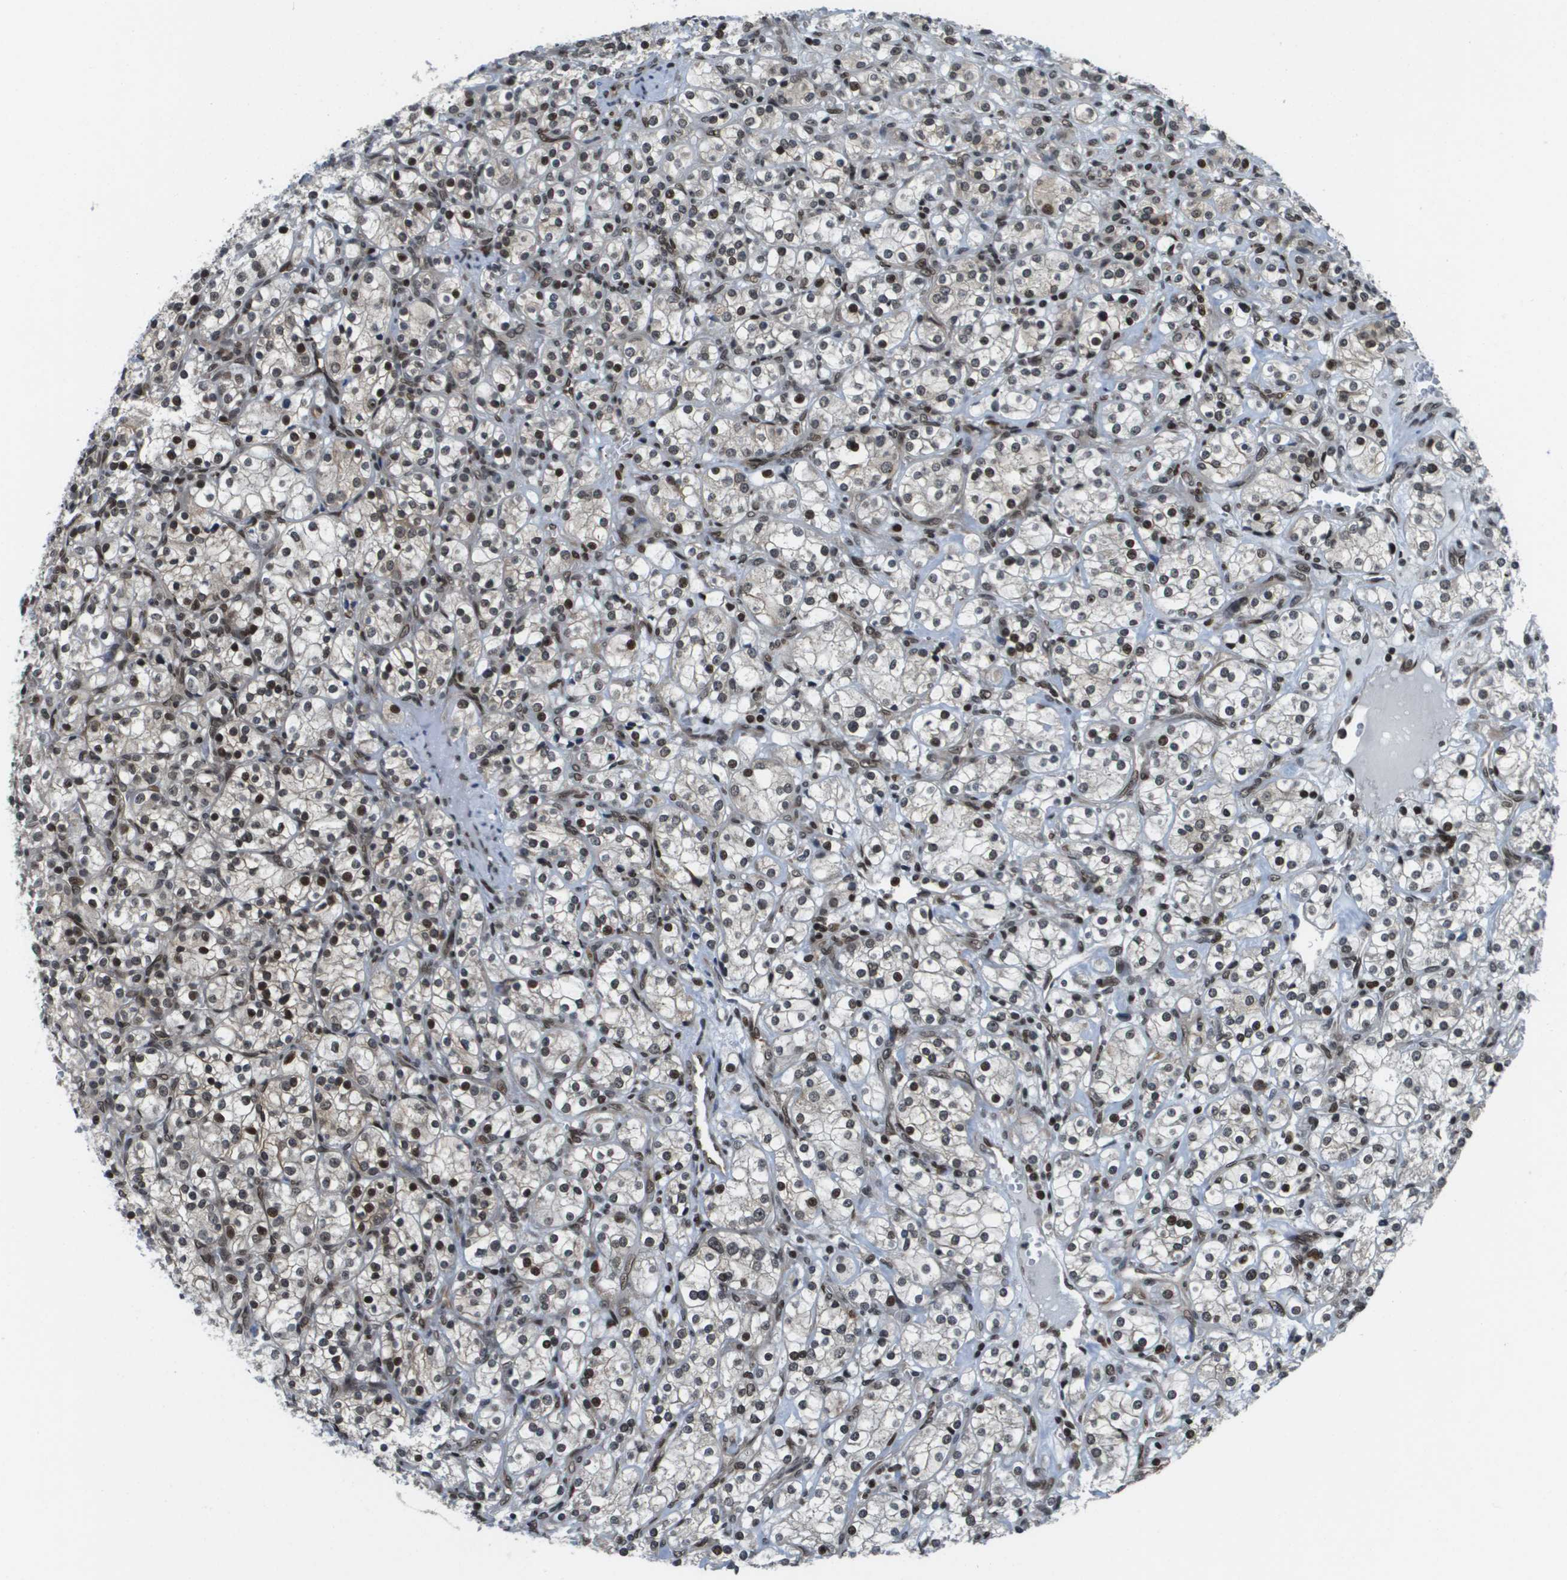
{"staining": {"intensity": "moderate", "quantity": "25%-75%", "location": "nuclear"}, "tissue": "renal cancer", "cell_type": "Tumor cells", "image_type": "cancer", "snomed": [{"axis": "morphology", "description": "Adenocarcinoma, NOS"}, {"axis": "topography", "description": "Kidney"}], "caption": "Protein staining displays moderate nuclear expression in approximately 25%-75% of tumor cells in renal cancer (adenocarcinoma).", "gene": "RECQL4", "patient": {"sex": "male", "age": 77}}